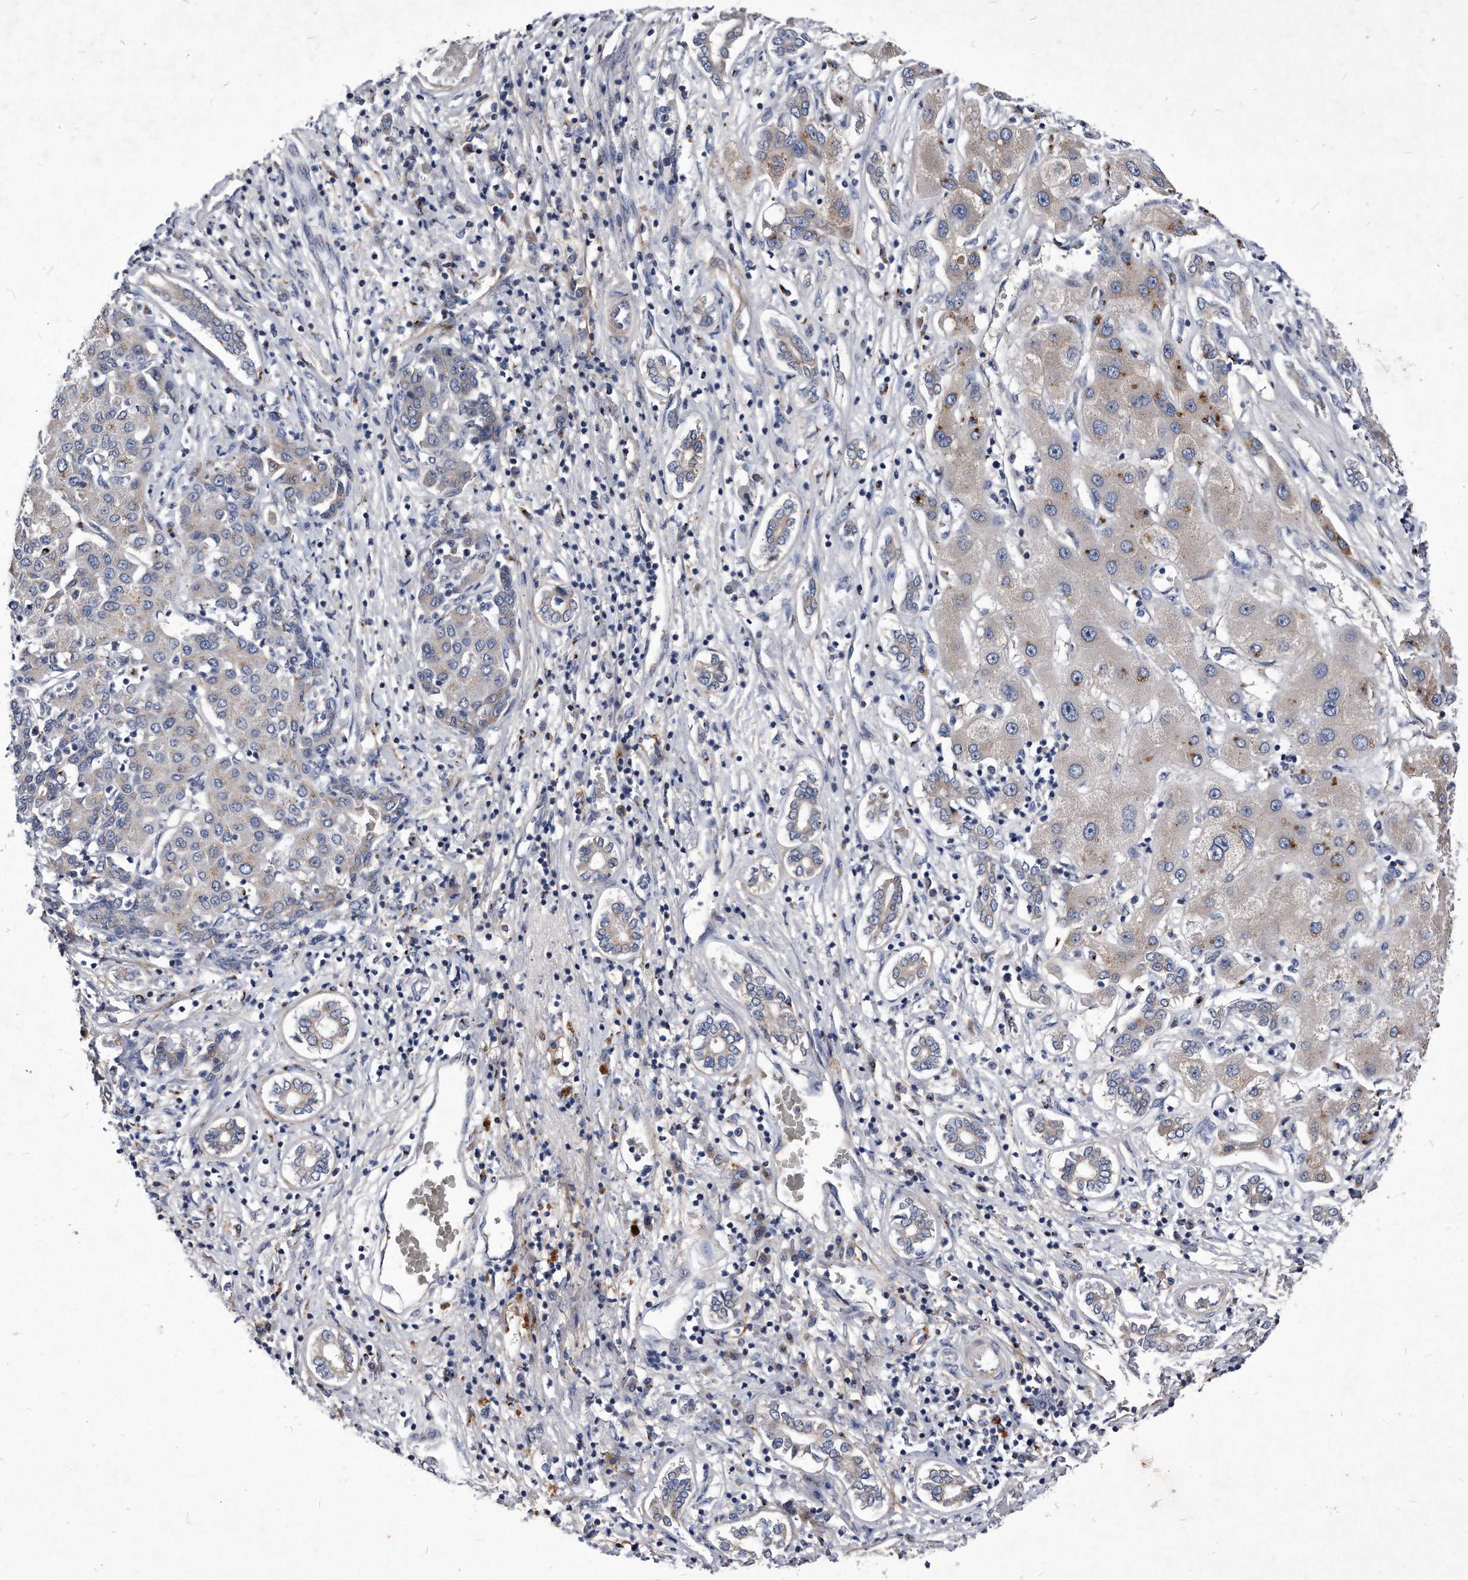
{"staining": {"intensity": "weak", "quantity": "25%-75%", "location": "cytoplasmic/membranous"}, "tissue": "liver cancer", "cell_type": "Tumor cells", "image_type": "cancer", "snomed": [{"axis": "morphology", "description": "Carcinoma, Hepatocellular, NOS"}, {"axis": "topography", "description": "Liver"}], "caption": "Brown immunohistochemical staining in human liver hepatocellular carcinoma displays weak cytoplasmic/membranous expression in about 25%-75% of tumor cells.", "gene": "MGAT4A", "patient": {"sex": "male", "age": 65}}